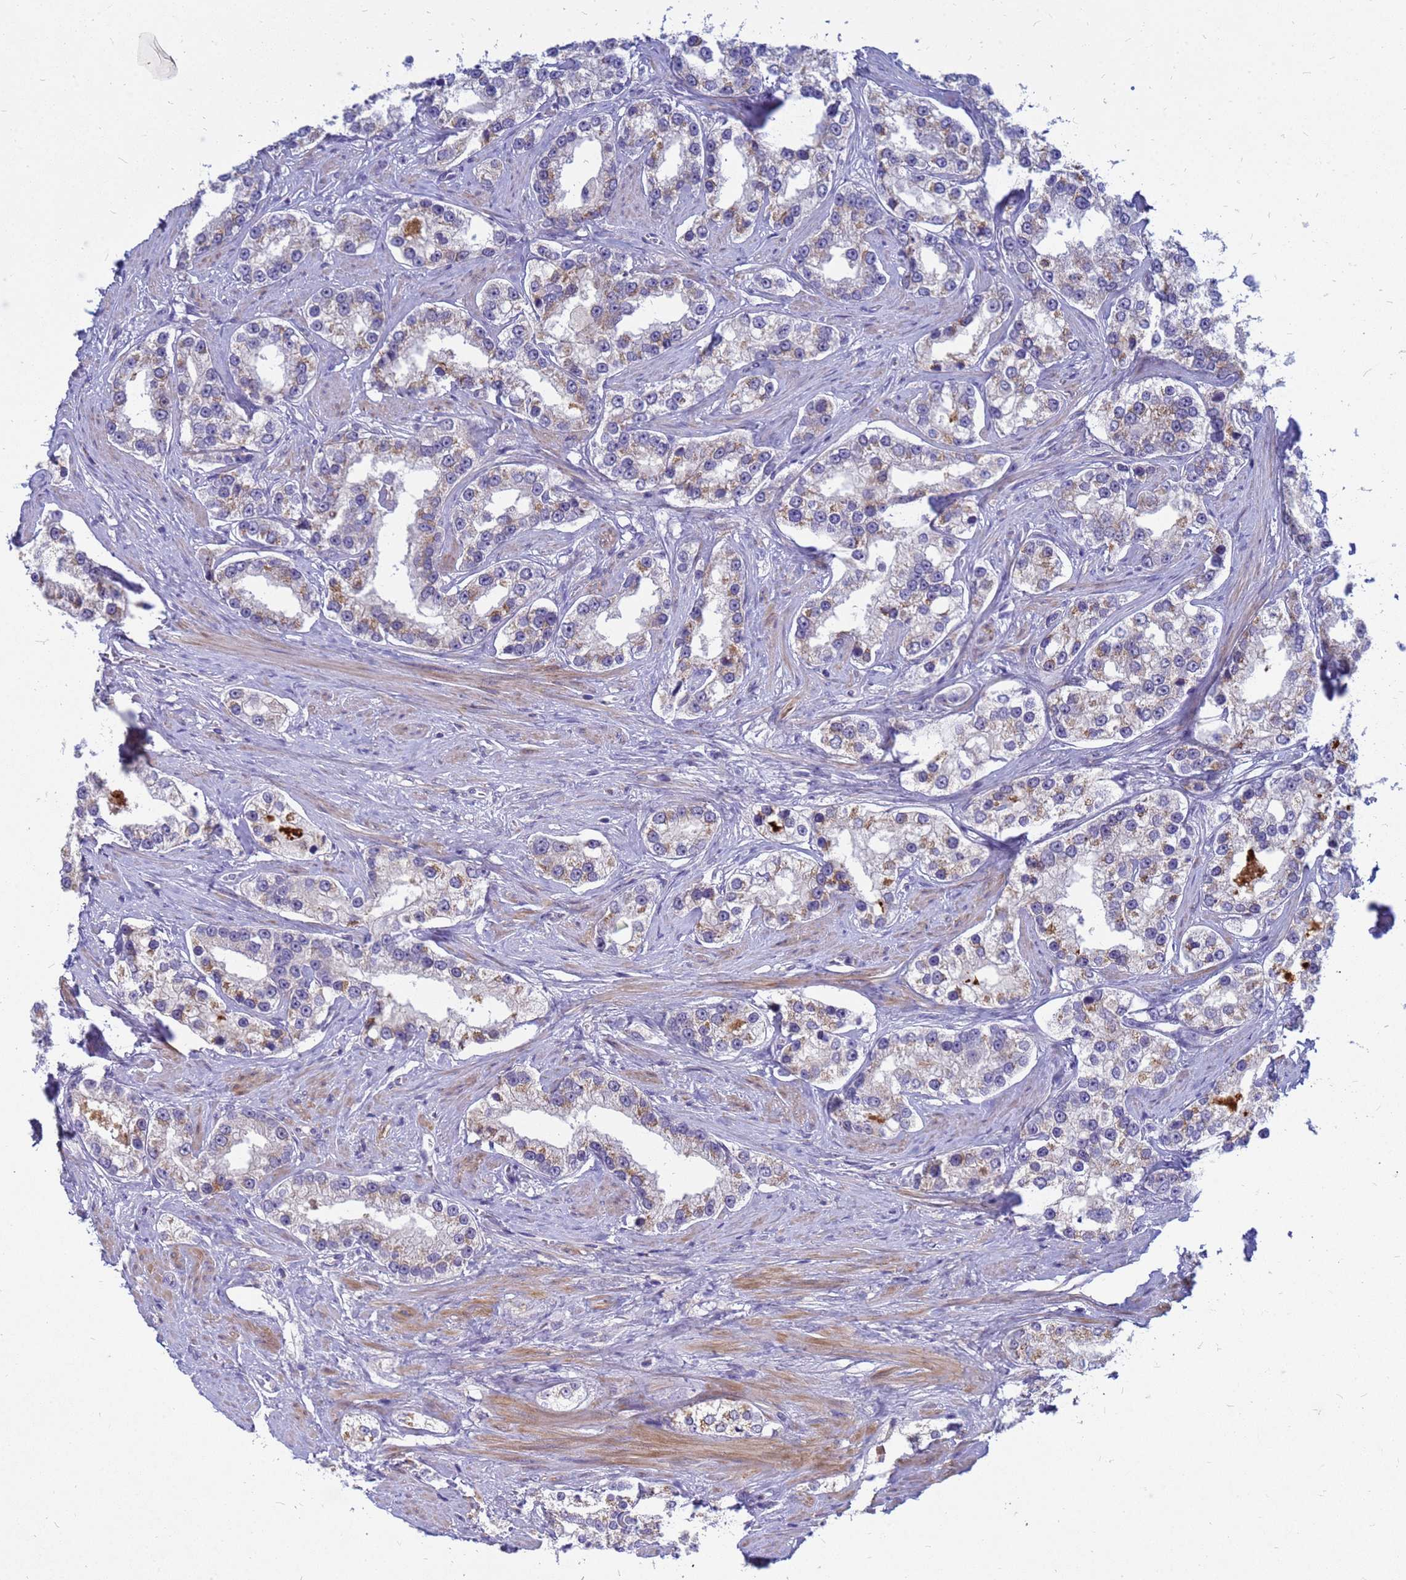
{"staining": {"intensity": "weak", "quantity": "<25%", "location": "cytoplasmic/membranous"}, "tissue": "prostate cancer", "cell_type": "Tumor cells", "image_type": "cancer", "snomed": [{"axis": "morphology", "description": "Normal tissue, NOS"}, {"axis": "morphology", "description": "Adenocarcinoma, High grade"}, {"axis": "topography", "description": "Prostate"}], "caption": "The photomicrograph demonstrates no significant staining in tumor cells of prostate high-grade adenocarcinoma.", "gene": "SRGAP3", "patient": {"sex": "male", "age": 83}}